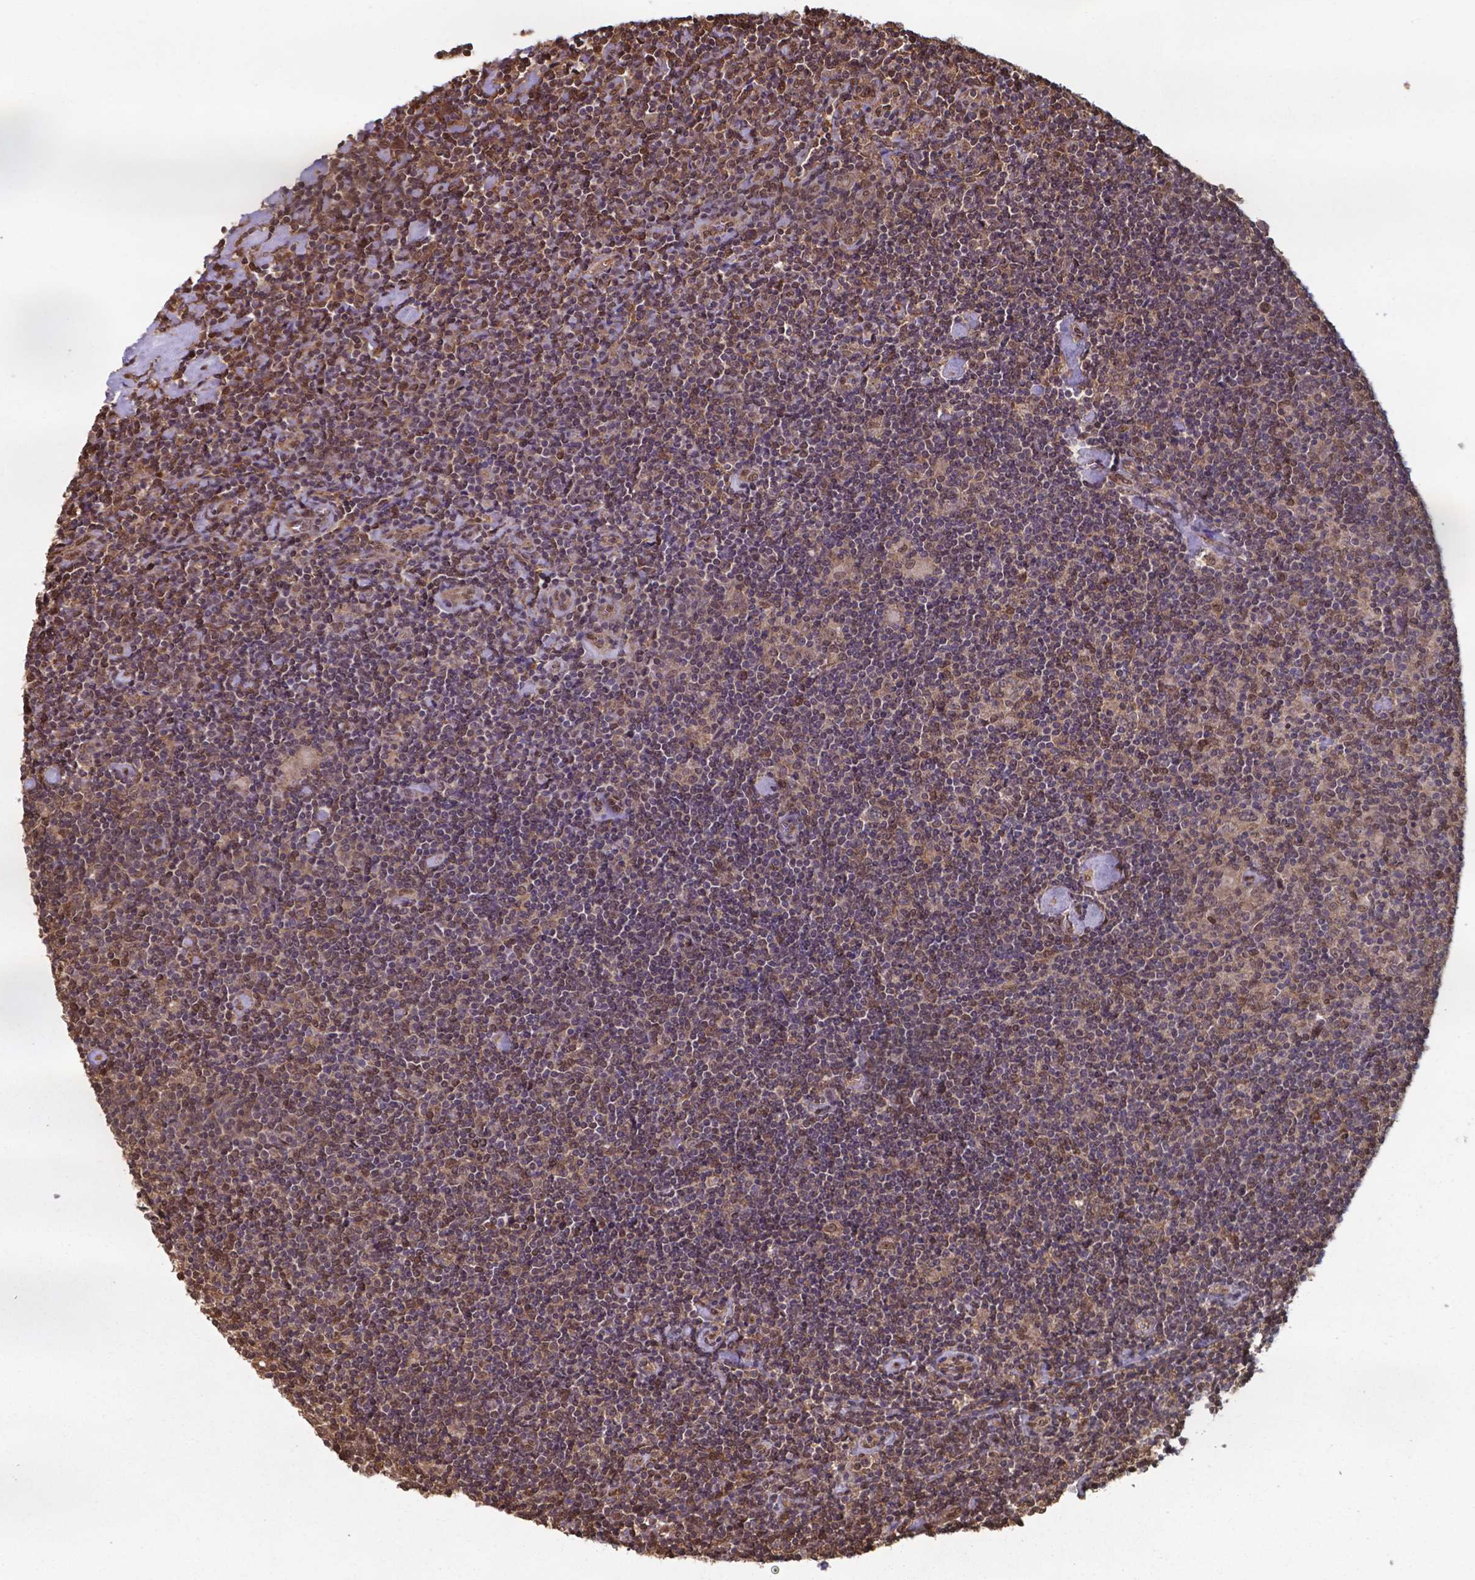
{"staining": {"intensity": "moderate", "quantity": ">75%", "location": "cytoplasmic/membranous,nuclear"}, "tissue": "lymphoma", "cell_type": "Tumor cells", "image_type": "cancer", "snomed": [{"axis": "morphology", "description": "Hodgkin's disease, NOS"}, {"axis": "topography", "description": "Lymph node"}], "caption": "The image demonstrates staining of Hodgkin's disease, revealing moderate cytoplasmic/membranous and nuclear protein positivity (brown color) within tumor cells.", "gene": "CHP2", "patient": {"sex": "male", "age": 40}}